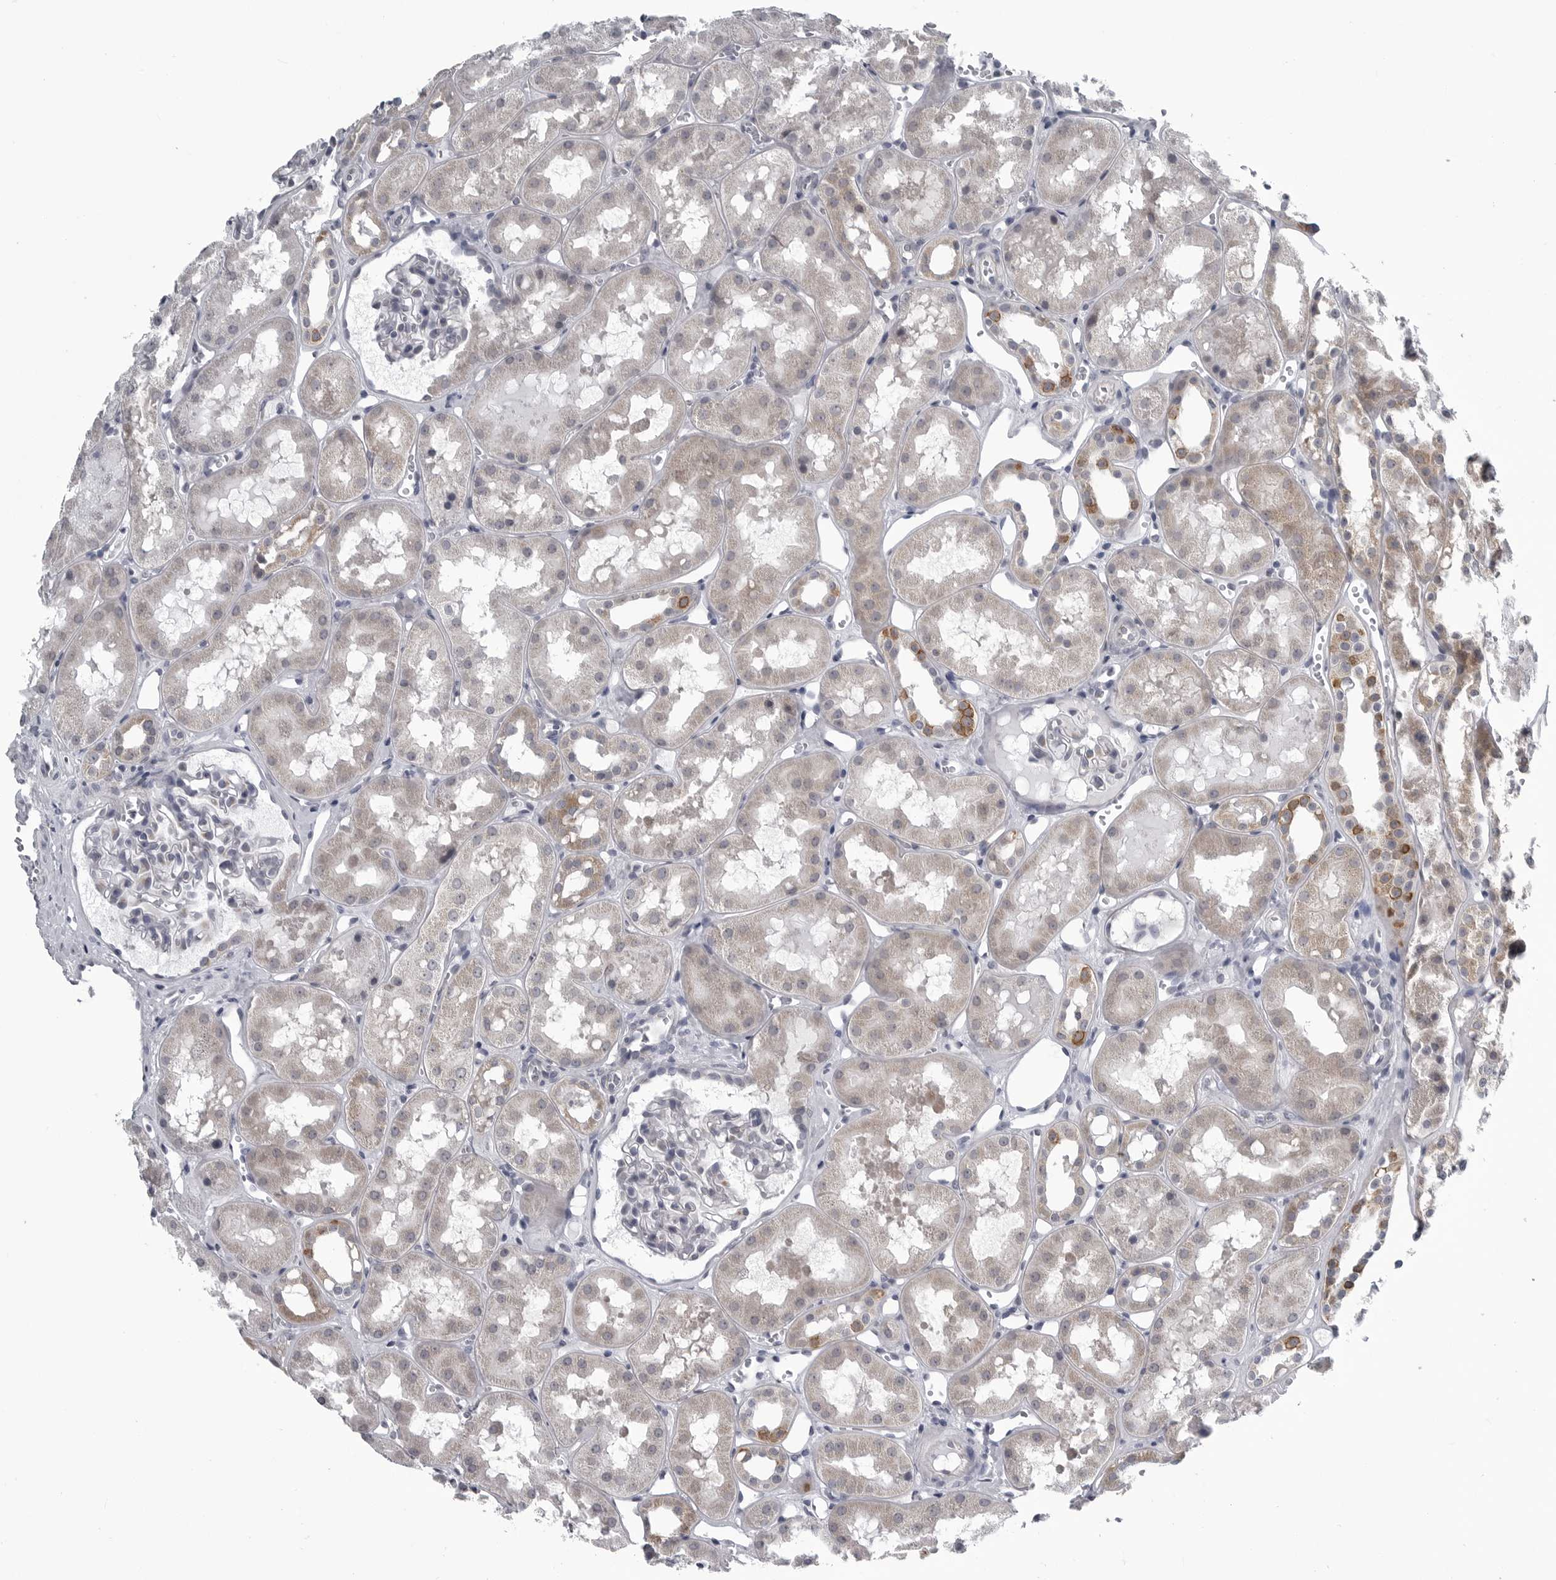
{"staining": {"intensity": "negative", "quantity": "none", "location": "none"}, "tissue": "kidney", "cell_type": "Cells in glomeruli", "image_type": "normal", "snomed": [{"axis": "morphology", "description": "Normal tissue, NOS"}, {"axis": "topography", "description": "Kidney"}], "caption": "An IHC histopathology image of normal kidney is shown. There is no staining in cells in glomeruli of kidney. (Immunohistochemistry (ihc), brightfield microscopy, high magnification).", "gene": "MYOC", "patient": {"sex": "male", "age": 16}}